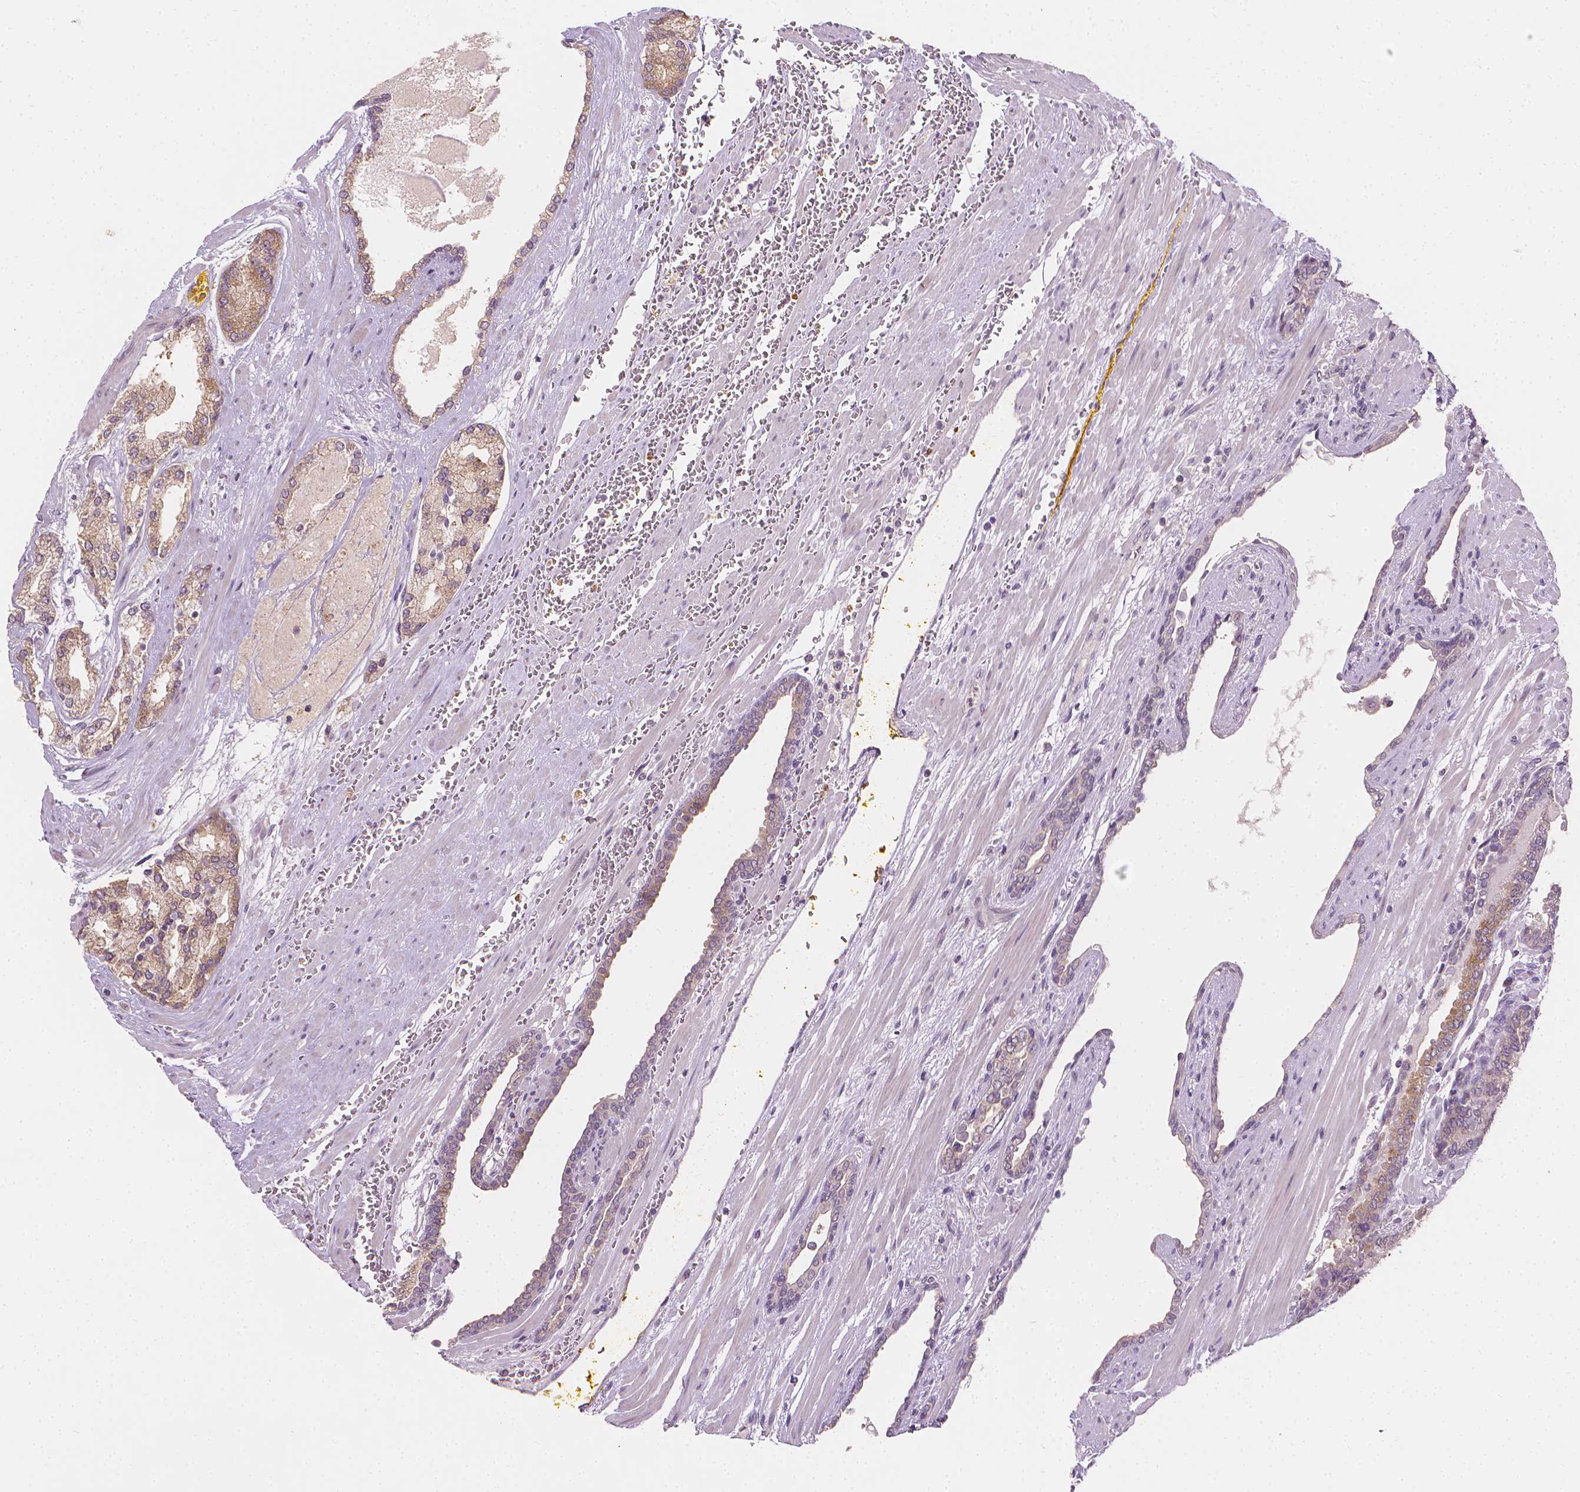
{"staining": {"intensity": "strong", "quantity": "25%-75%", "location": "cytoplasmic/membranous"}, "tissue": "prostate cancer", "cell_type": "Tumor cells", "image_type": "cancer", "snomed": [{"axis": "morphology", "description": "Adenocarcinoma, High grade"}, {"axis": "topography", "description": "Prostate"}], "caption": "Prostate cancer tissue displays strong cytoplasmic/membranous staining in about 25%-75% of tumor cells, visualized by immunohistochemistry.", "gene": "FASN", "patient": {"sex": "male", "age": 64}}